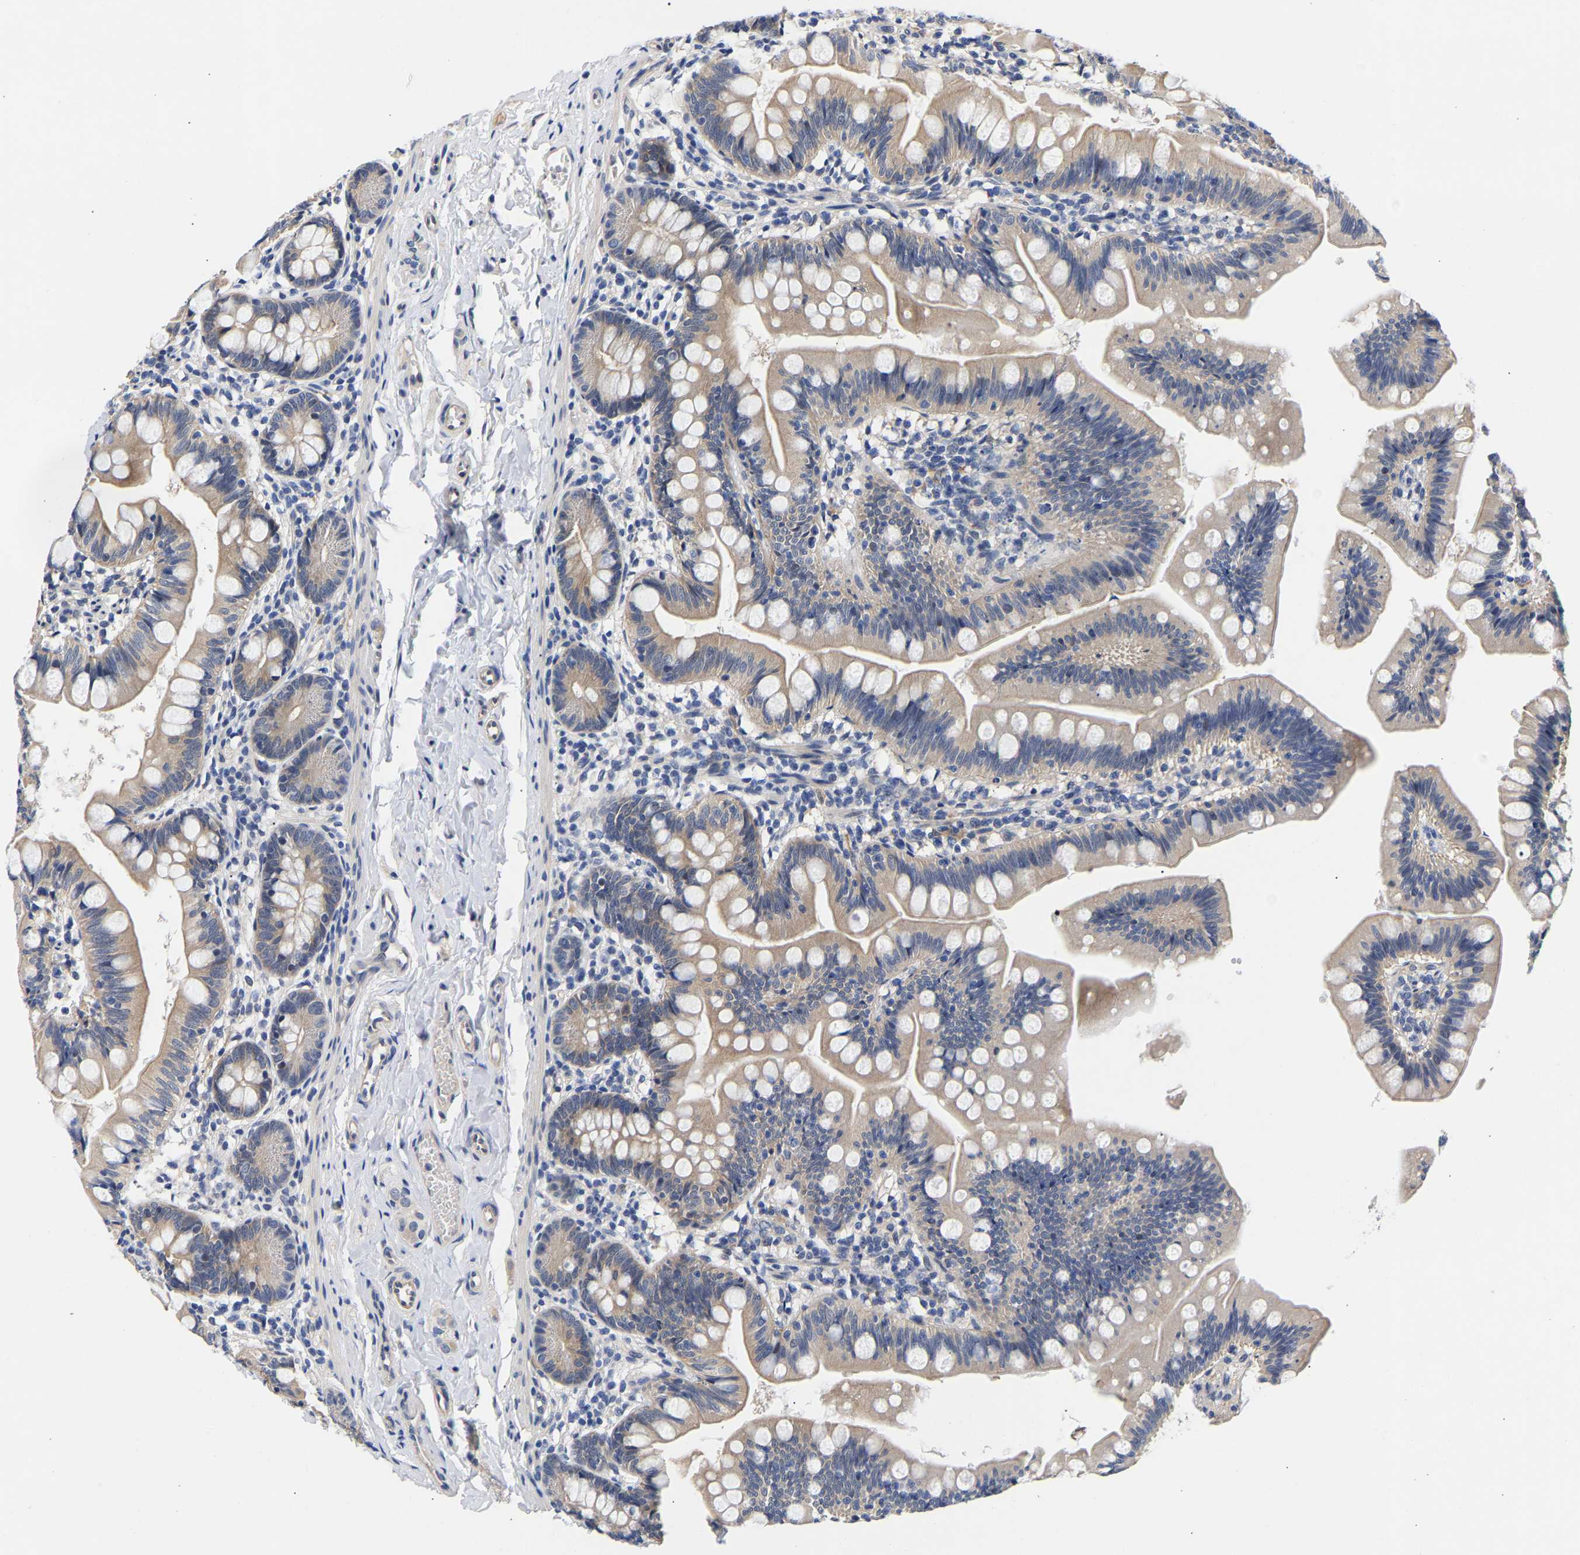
{"staining": {"intensity": "weak", "quantity": "<25%", "location": "cytoplasmic/membranous"}, "tissue": "small intestine", "cell_type": "Glandular cells", "image_type": "normal", "snomed": [{"axis": "morphology", "description": "Normal tissue, NOS"}, {"axis": "topography", "description": "Small intestine"}], "caption": "Small intestine was stained to show a protein in brown. There is no significant staining in glandular cells. (Stains: DAB immunohistochemistry (IHC) with hematoxylin counter stain, Microscopy: brightfield microscopy at high magnification).", "gene": "CCDC6", "patient": {"sex": "male", "age": 7}}